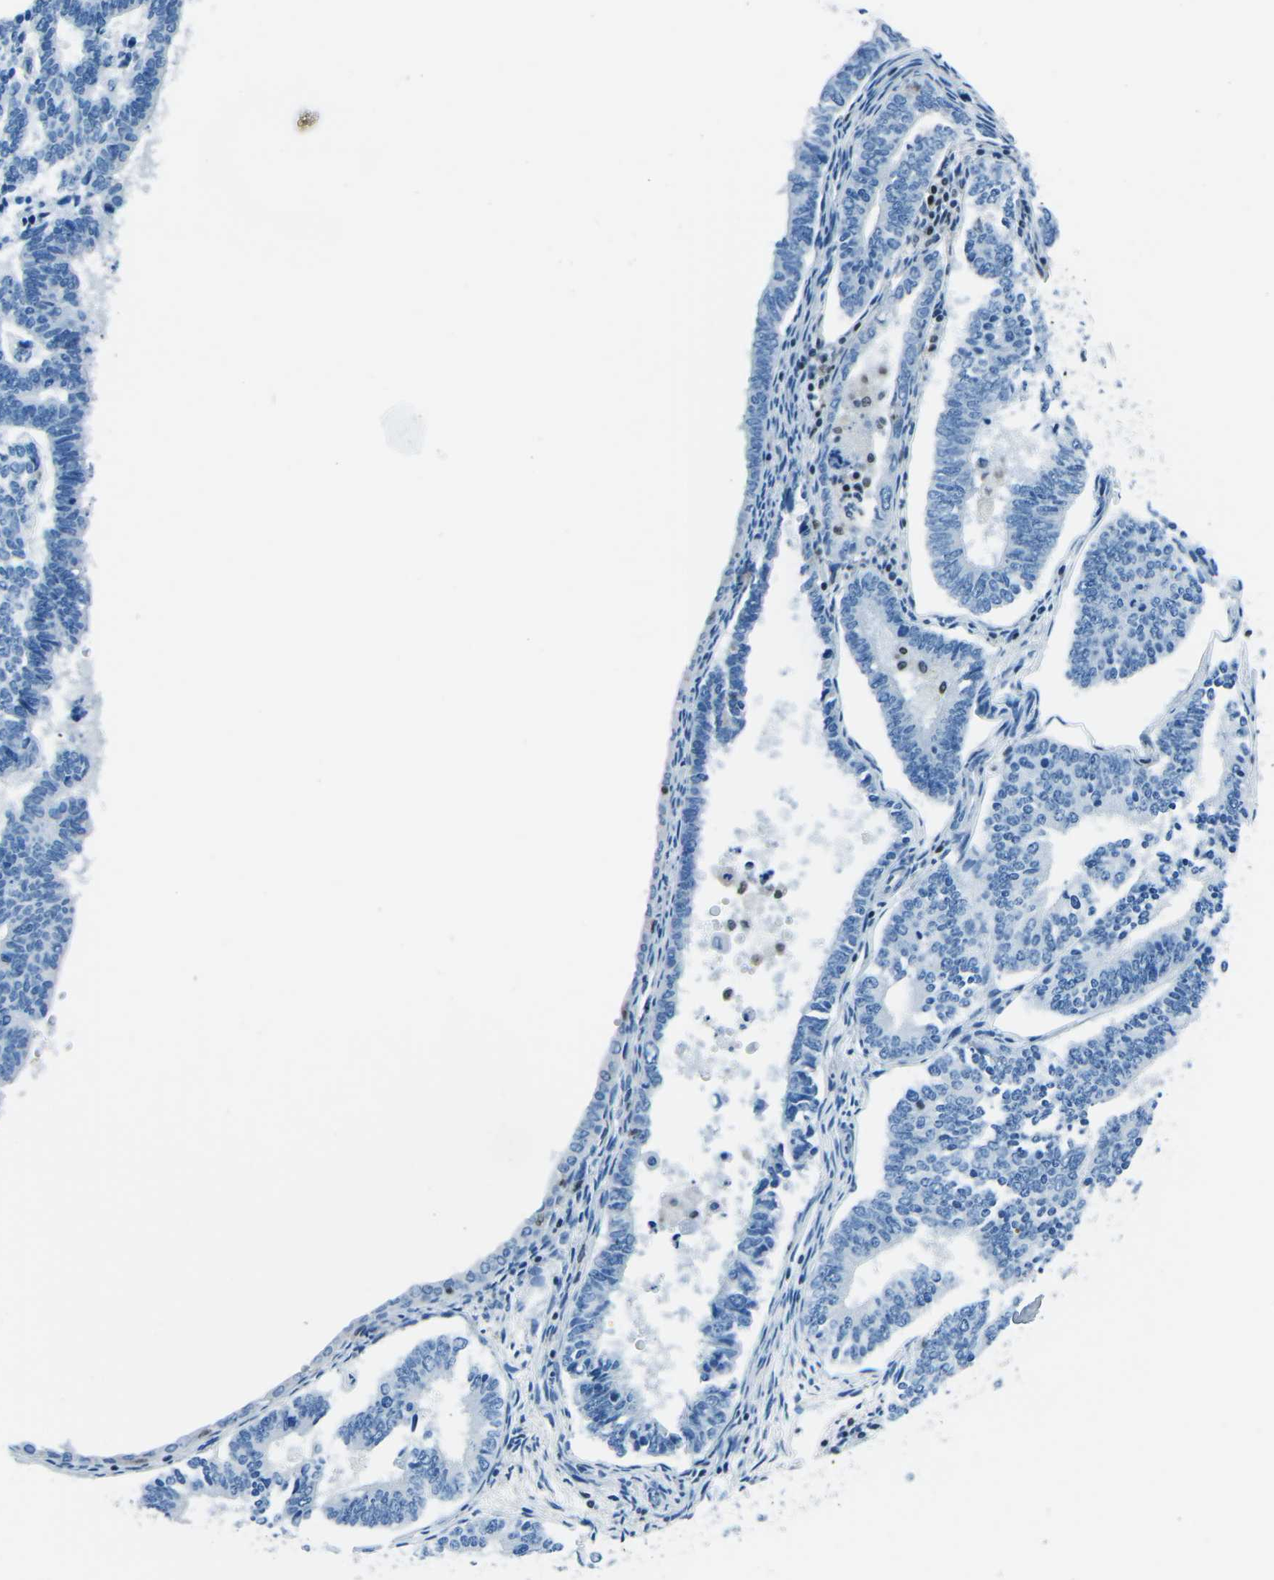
{"staining": {"intensity": "negative", "quantity": "none", "location": "none"}, "tissue": "endometrial cancer", "cell_type": "Tumor cells", "image_type": "cancer", "snomed": [{"axis": "morphology", "description": "Adenocarcinoma, NOS"}, {"axis": "topography", "description": "Endometrium"}], "caption": "A photomicrograph of human endometrial adenocarcinoma is negative for staining in tumor cells. (DAB immunohistochemistry, high magnification).", "gene": "CELF2", "patient": {"sex": "female", "age": 70}}